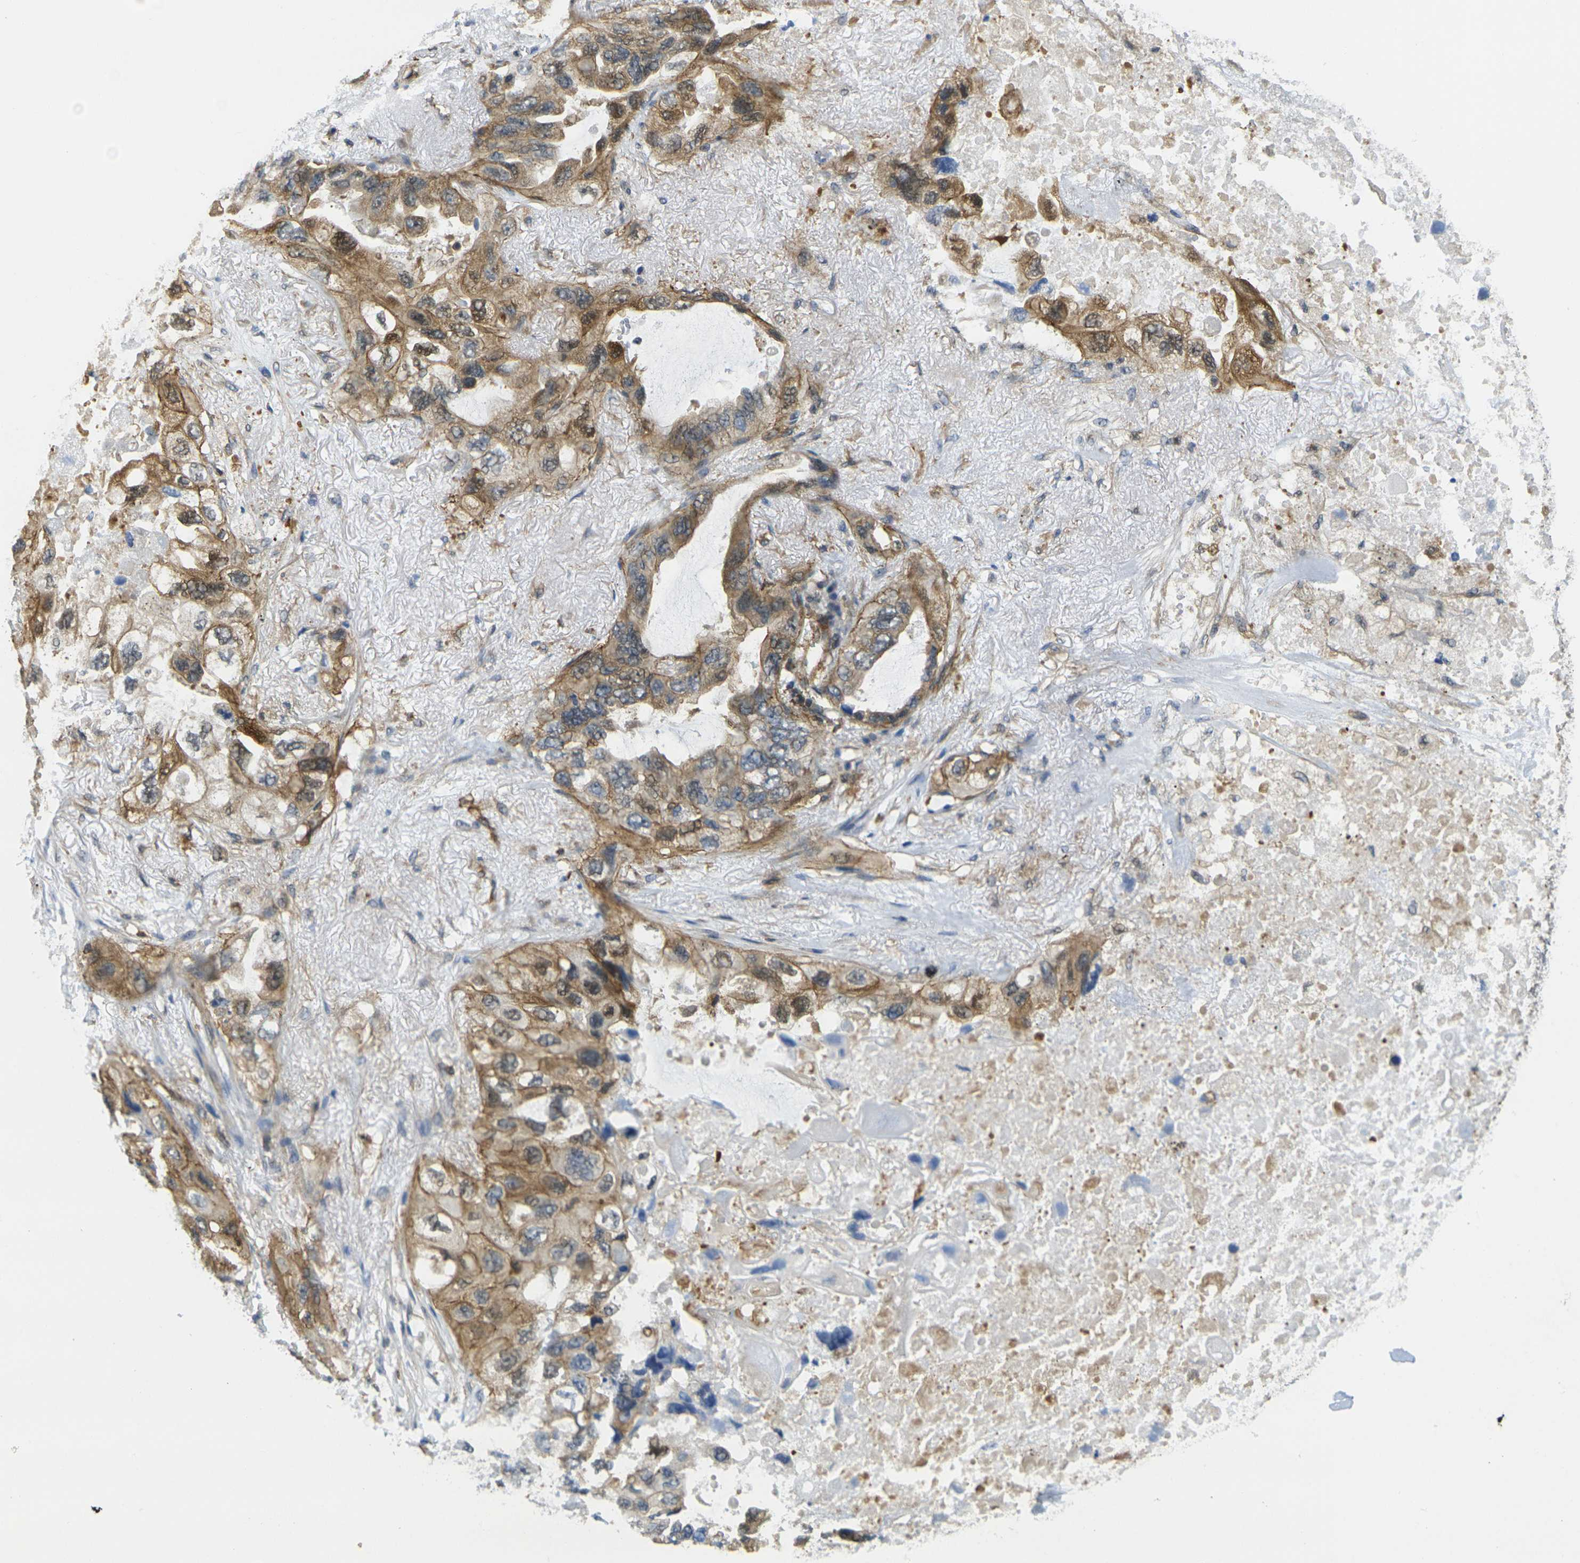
{"staining": {"intensity": "moderate", "quantity": "25%-75%", "location": "cytoplasmic/membranous,nuclear"}, "tissue": "lung cancer", "cell_type": "Tumor cells", "image_type": "cancer", "snomed": [{"axis": "morphology", "description": "Squamous cell carcinoma, NOS"}, {"axis": "topography", "description": "Lung"}], "caption": "There is medium levels of moderate cytoplasmic/membranous and nuclear expression in tumor cells of lung cancer (squamous cell carcinoma), as demonstrated by immunohistochemical staining (brown color).", "gene": "LASP1", "patient": {"sex": "female", "age": 73}}